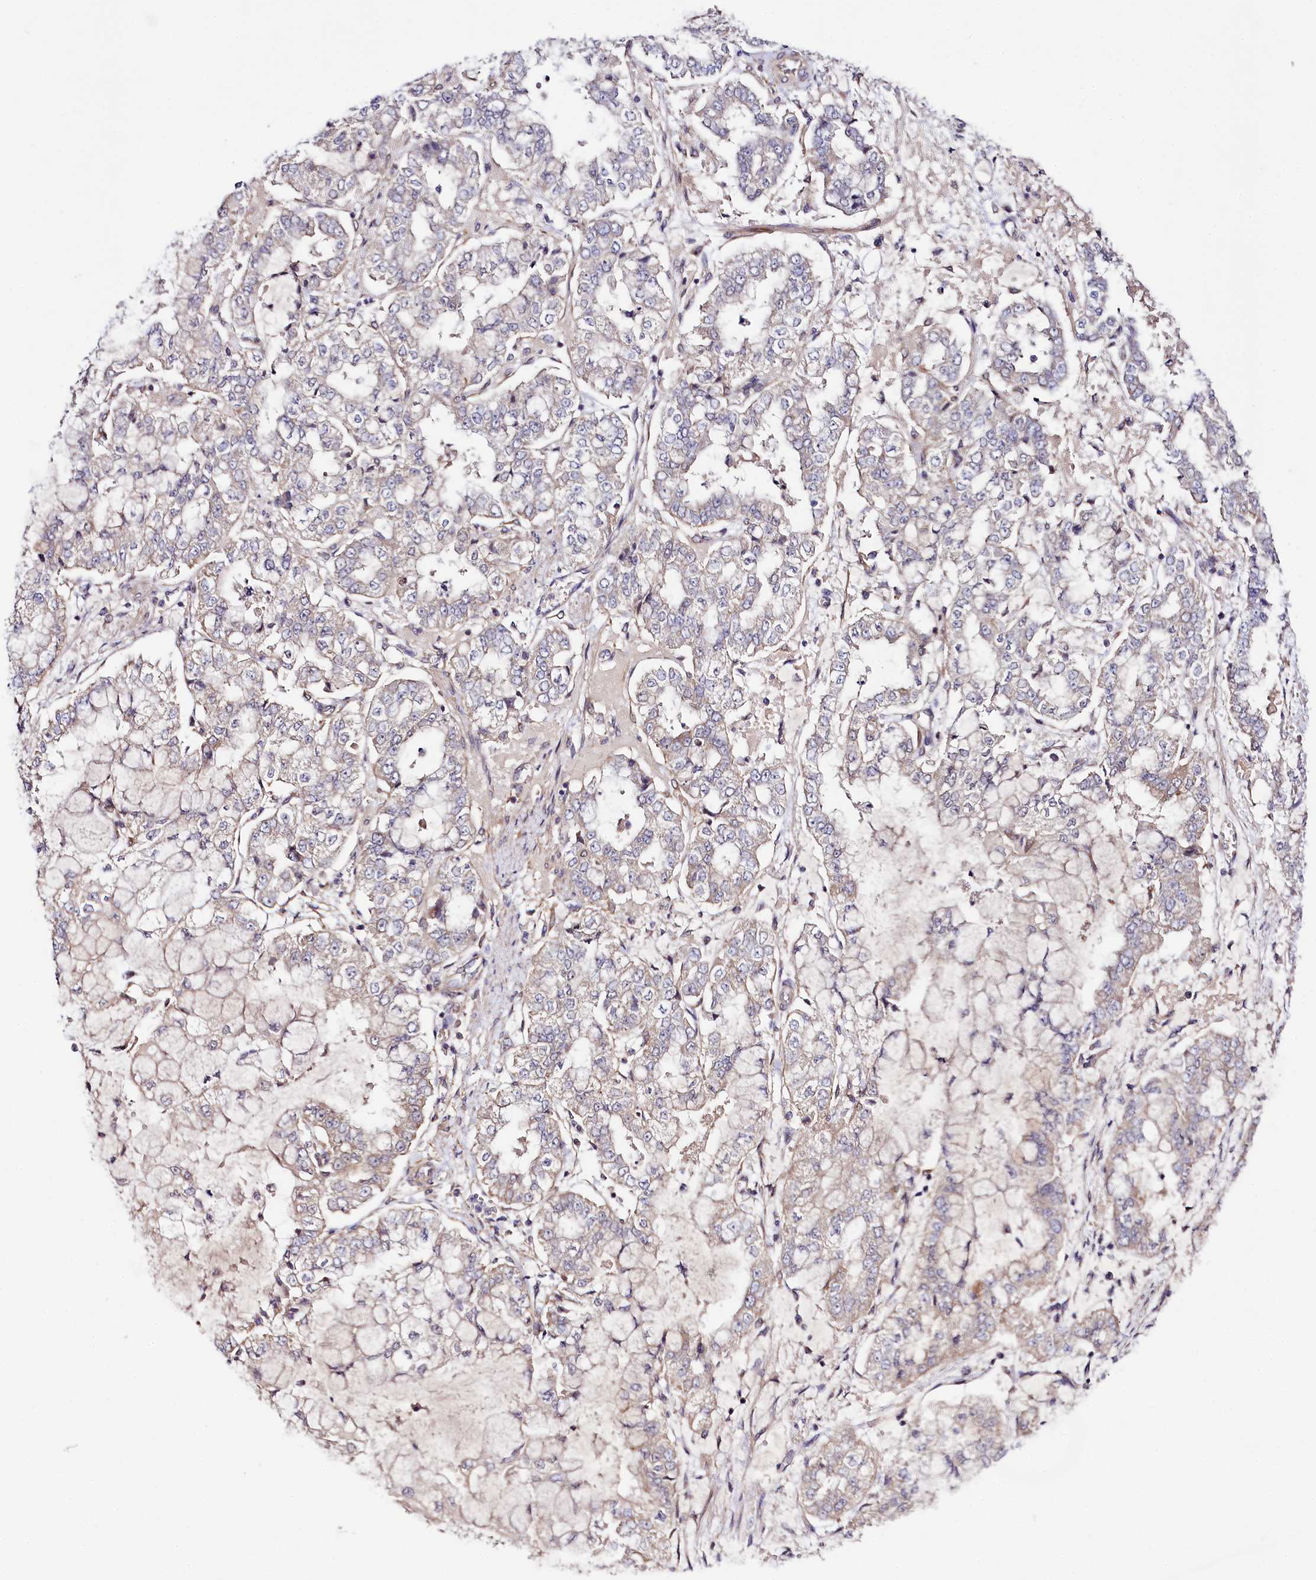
{"staining": {"intensity": "weak", "quantity": "<25%", "location": "cytoplasmic/membranous"}, "tissue": "stomach cancer", "cell_type": "Tumor cells", "image_type": "cancer", "snomed": [{"axis": "morphology", "description": "Adenocarcinoma, NOS"}, {"axis": "topography", "description": "Stomach"}], "caption": "Immunohistochemistry (IHC) image of human adenocarcinoma (stomach) stained for a protein (brown), which reveals no positivity in tumor cells.", "gene": "PHLDB1", "patient": {"sex": "male", "age": 76}}